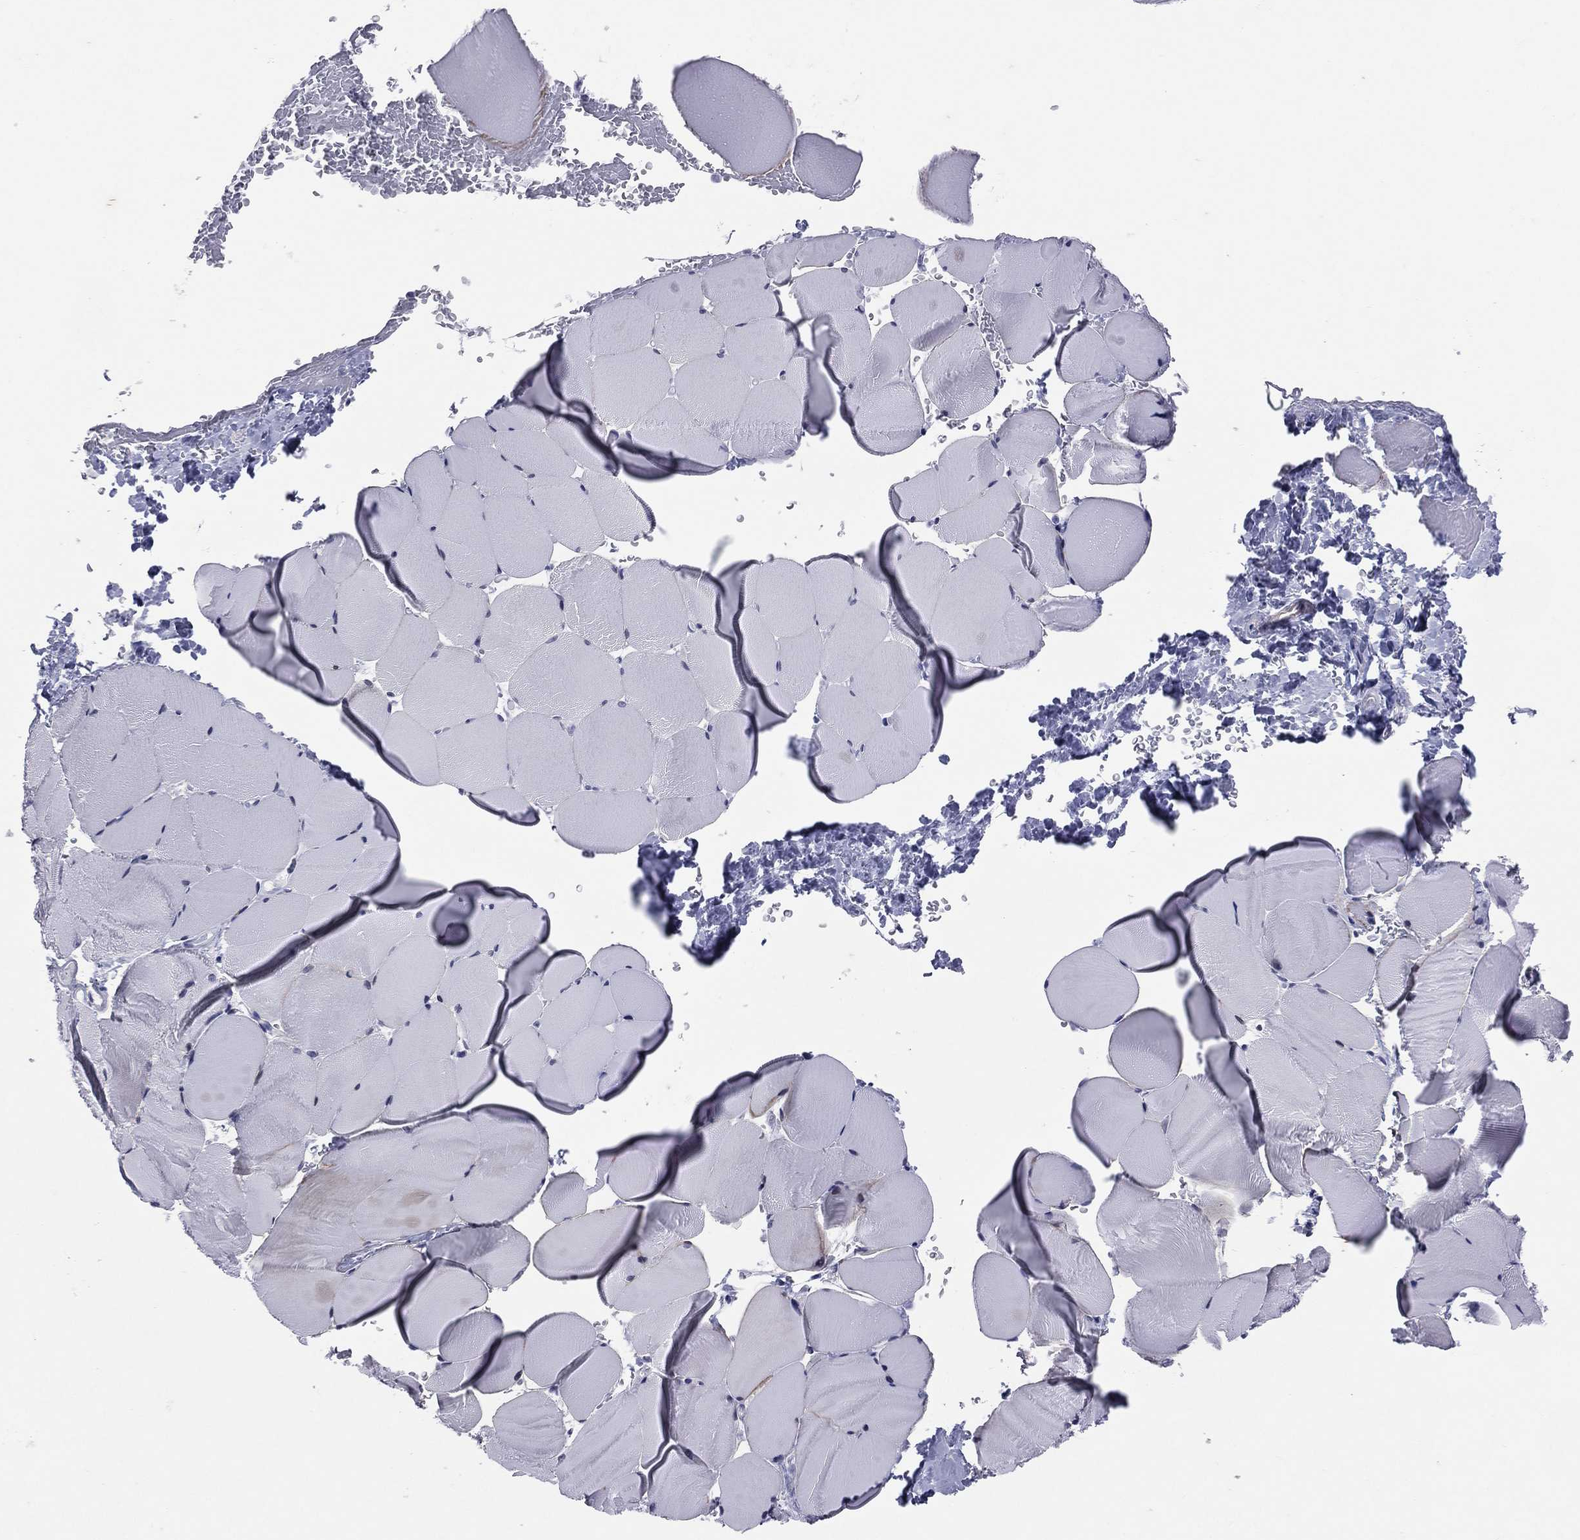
{"staining": {"intensity": "negative", "quantity": "none", "location": "none"}, "tissue": "skeletal muscle", "cell_type": "Myocytes", "image_type": "normal", "snomed": [{"axis": "morphology", "description": "Normal tissue, NOS"}, {"axis": "topography", "description": "Skeletal muscle"}], "caption": "DAB immunohistochemical staining of benign skeletal muscle displays no significant expression in myocytes.", "gene": "HLA", "patient": {"sex": "female", "age": 37}}